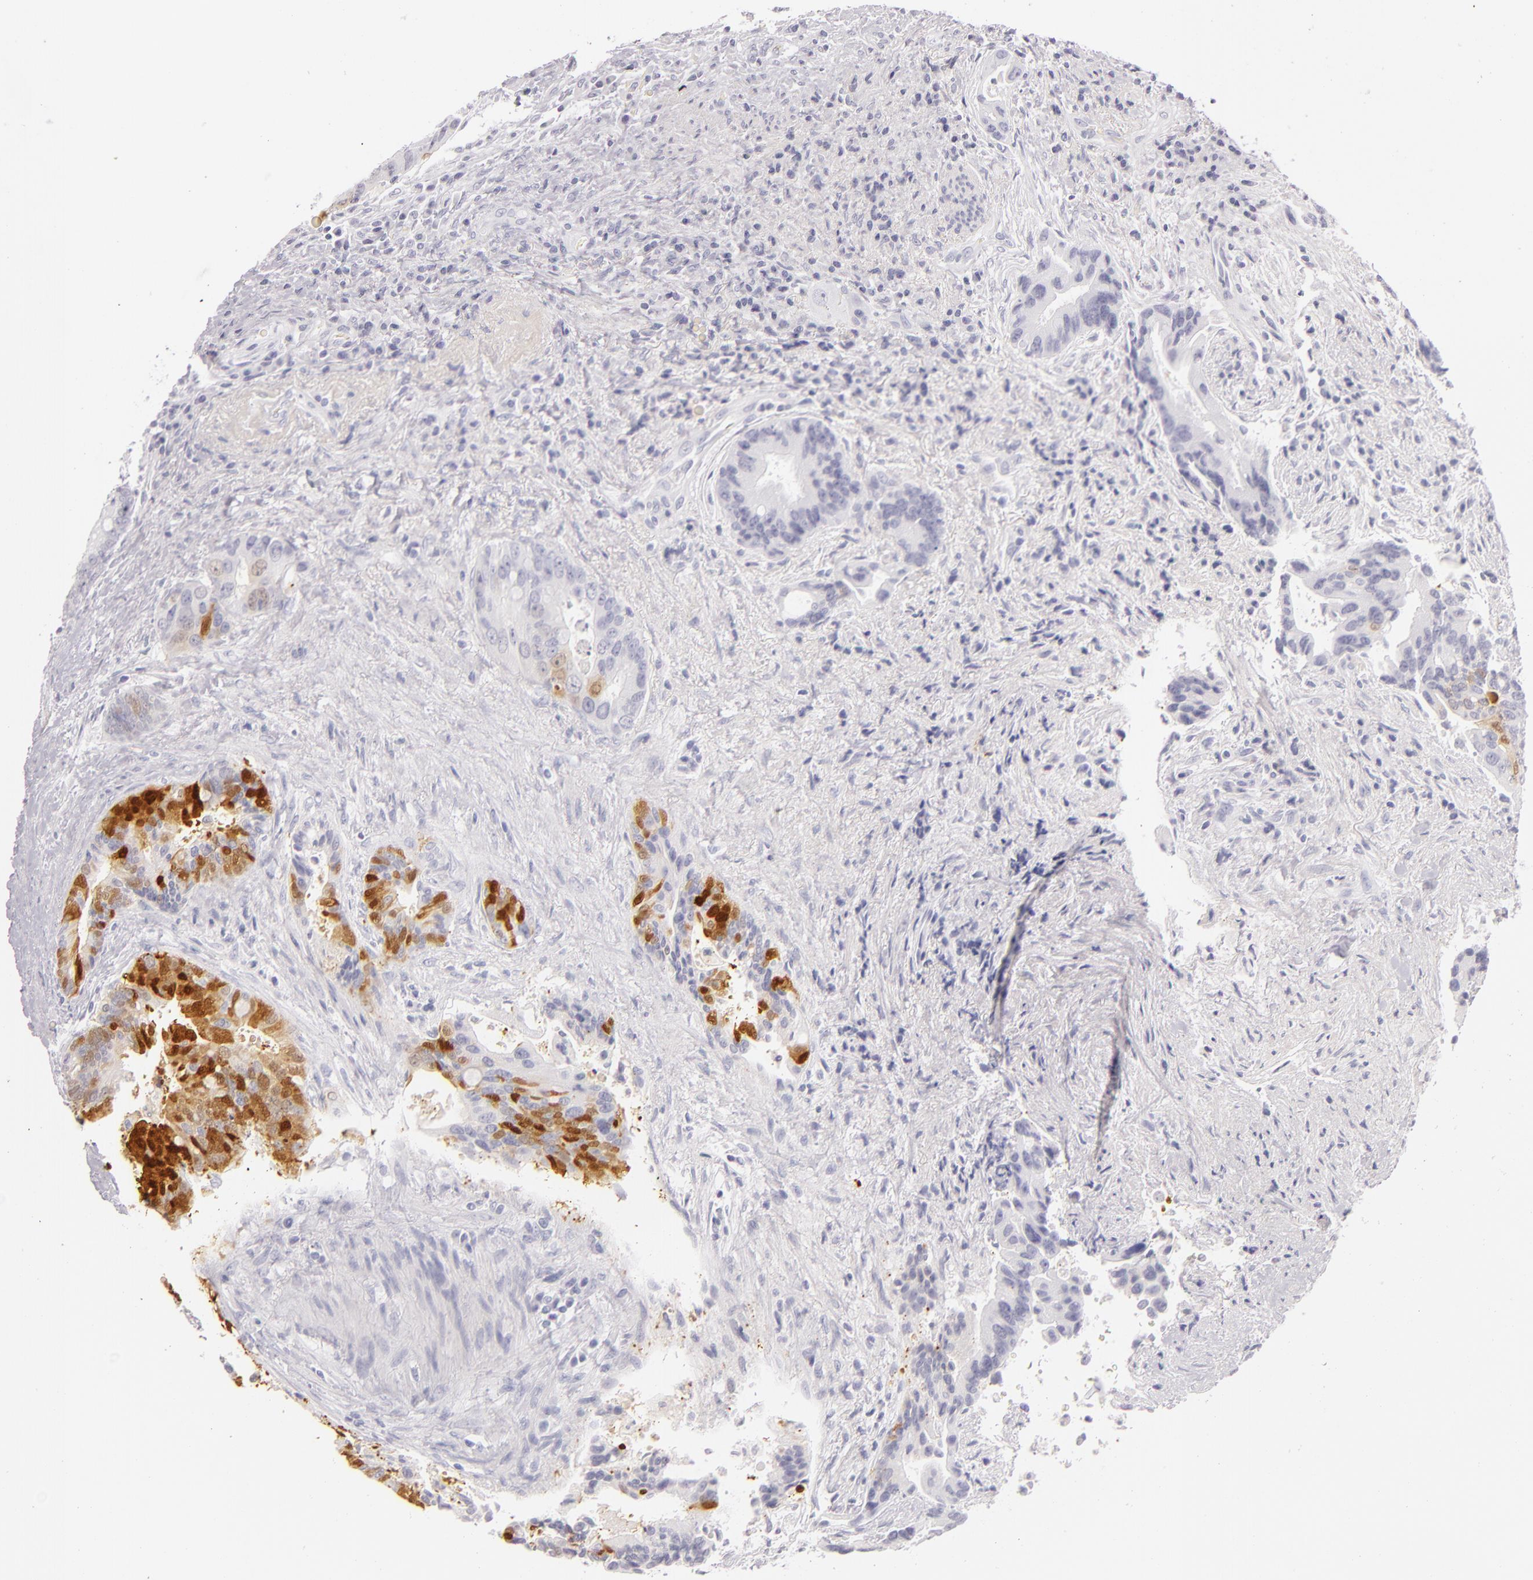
{"staining": {"intensity": "moderate", "quantity": "<25%", "location": "cytoplasmic/membranous"}, "tissue": "colorectal cancer", "cell_type": "Tumor cells", "image_type": "cancer", "snomed": [{"axis": "morphology", "description": "Adenocarcinoma, NOS"}, {"axis": "topography", "description": "Rectum"}], "caption": "Brown immunohistochemical staining in colorectal cancer (adenocarcinoma) exhibits moderate cytoplasmic/membranous staining in about <25% of tumor cells. Immunohistochemistry (ihc) stains the protein of interest in brown and the nuclei are stained blue.", "gene": "FABP1", "patient": {"sex": "female", "age": 67}}